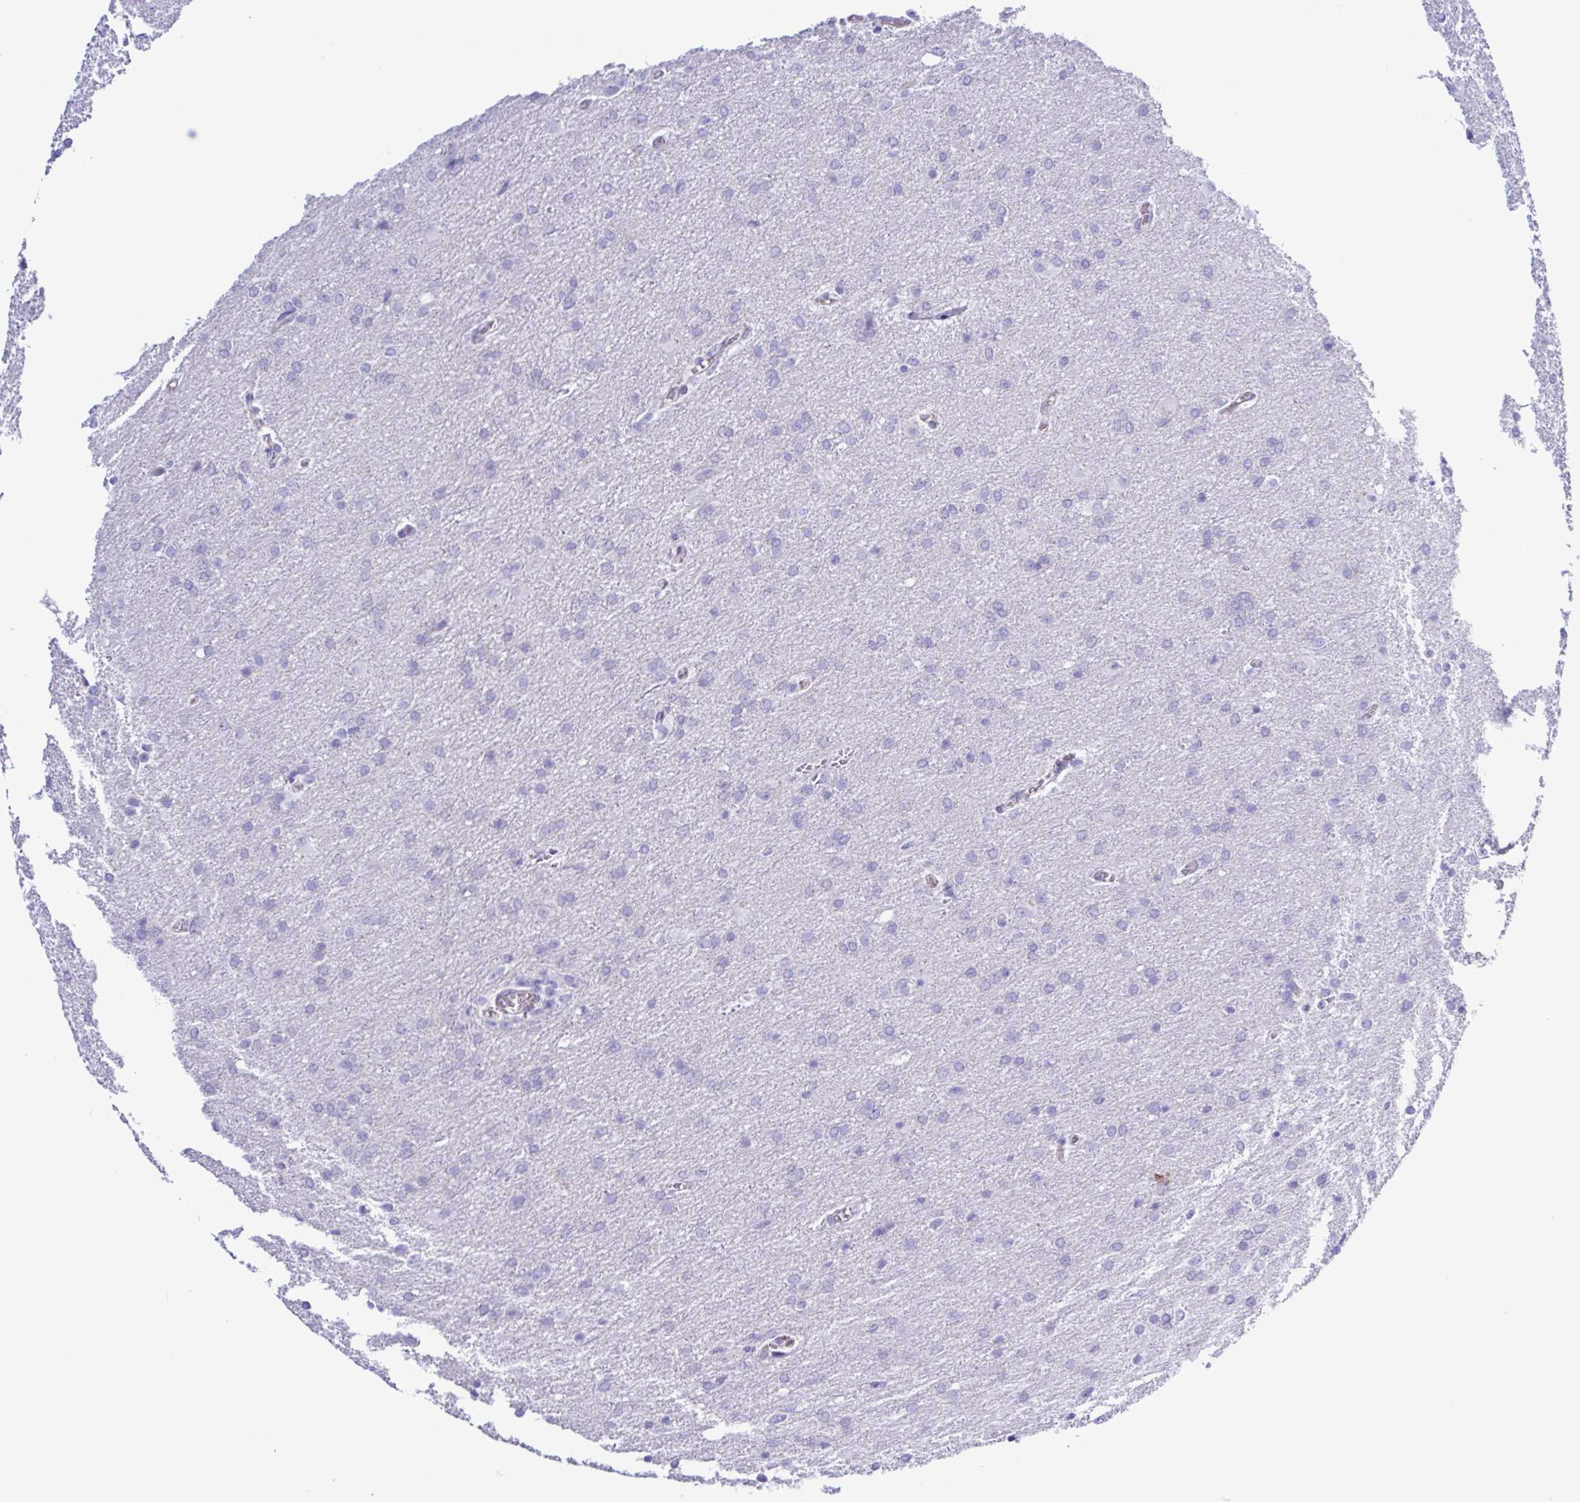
{"staining": {"intensity": "negative", "quantity": "none", "location": "none"}, "tissue": "glioma", "cell_type": "Tumor cells", "image_type": "cancer", "snomed": [{"axis": "morphology", "description": "Glioma, malignant, High grade"}, {"axis": "topography", "description": "Brain"}], "caption": "Tumor cells are negative for protein expression in human glioma.", "gene": "CYP11A1", "patient": {"sex": "male", "age": 68}}